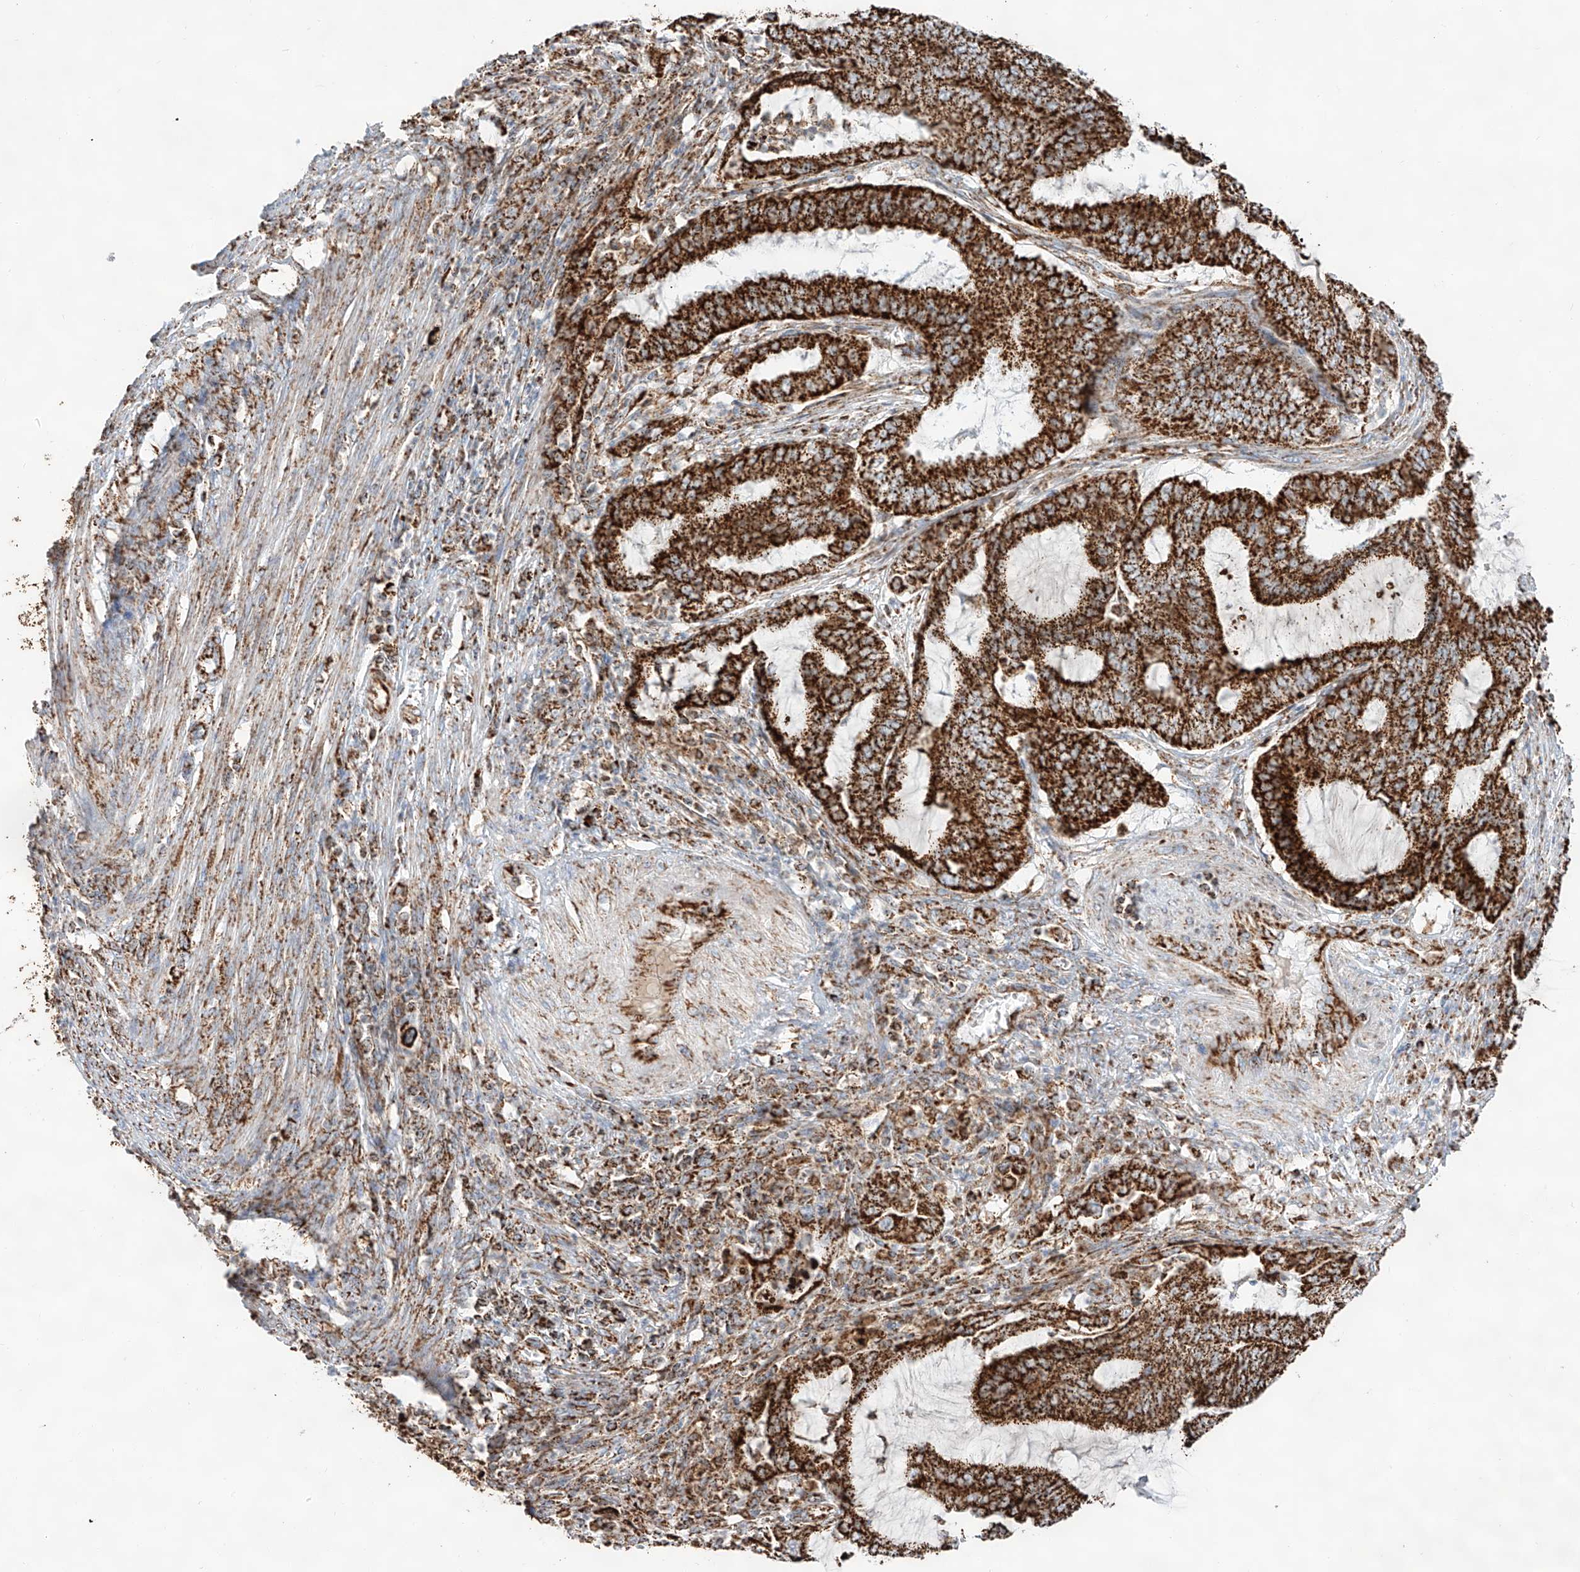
{"staining": {"intensity": "strong", "quantity": ">75%", "location": "cytoplasmic/membranous"}, "tissue": "endometrial cancer", "cell_type": "Tumor cells", "image_type": "cancer", "snomed": [{"axis": "morphology", "description": "Adenocarcinoma, NOS"}, {"axis": "topography", "description": "Endometrium"}], "caption": "A brown stain labels strong cytoplasmic/membranous staining of a protein in human endometrial cancer tumor cells.", "gene": "TTC27", "patient": {"sex": "female", "age": 51}}